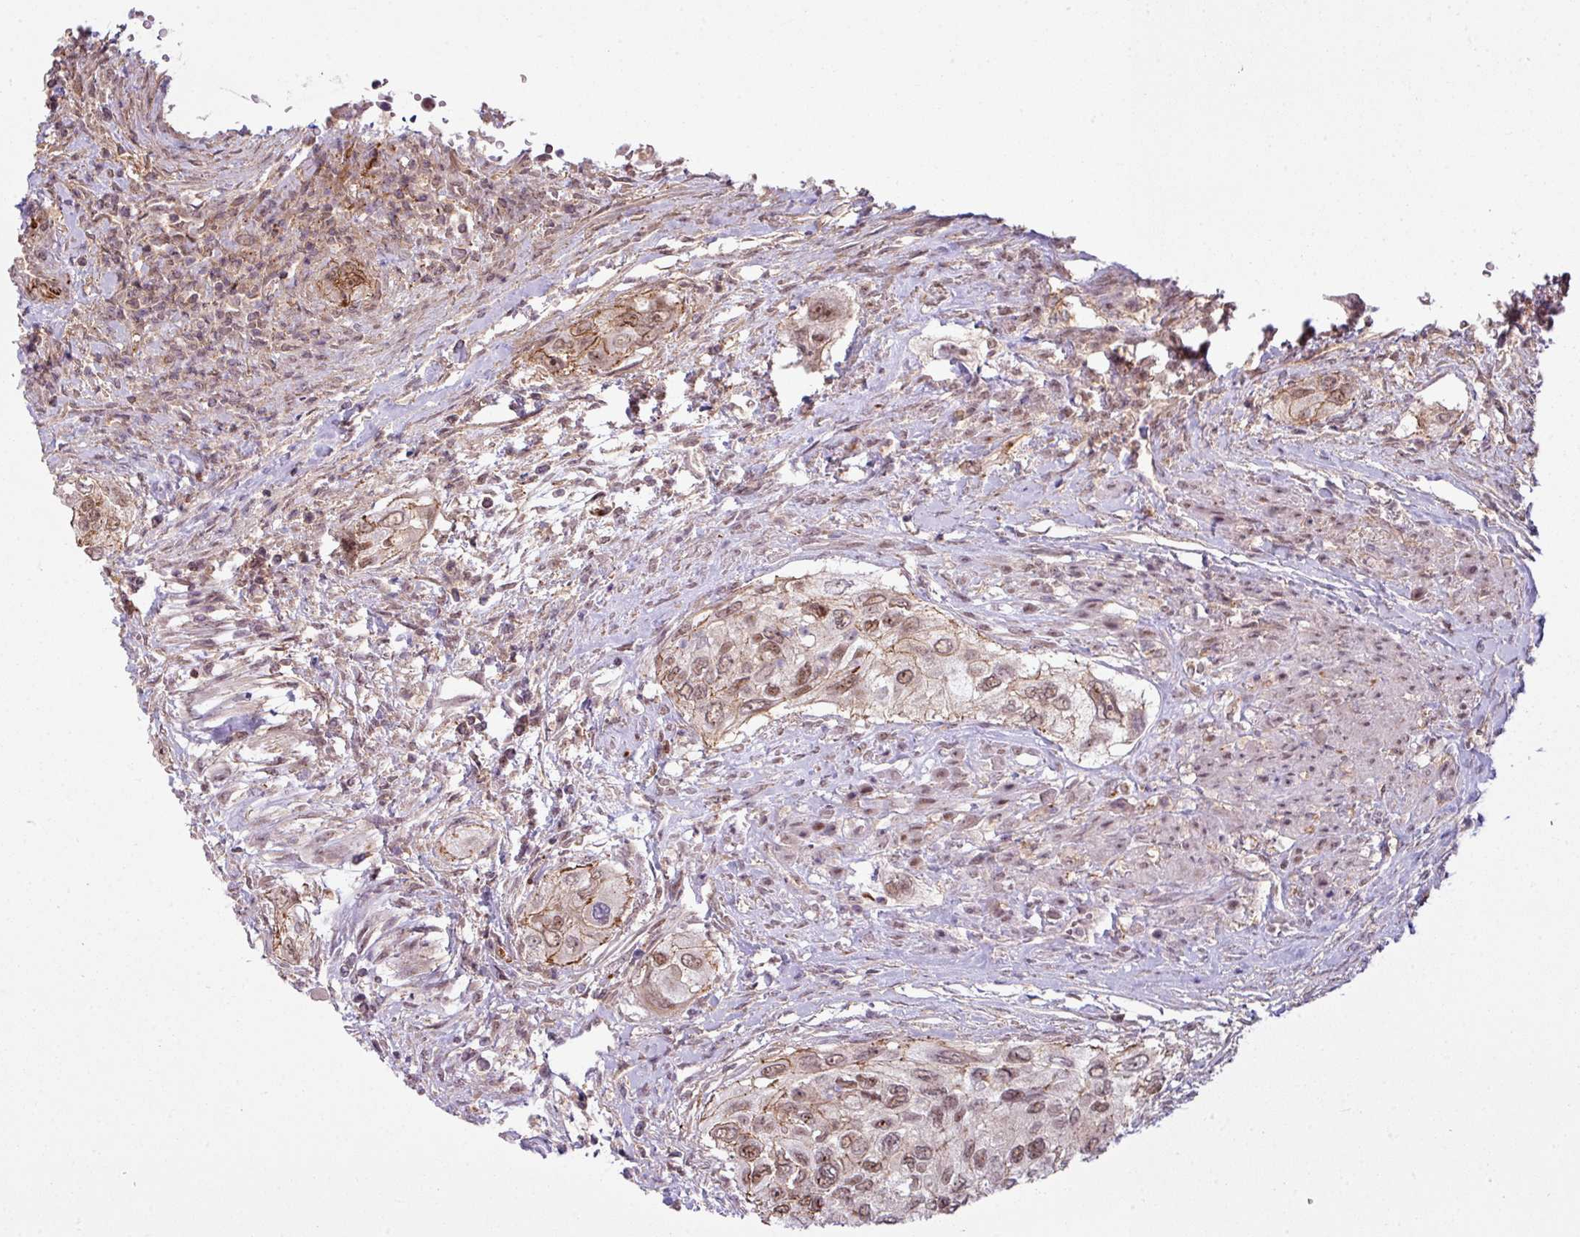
{"staining": {"intensity": "moderate", "quantity": ">75%", "location": "nuclear"}, "tissue": "urothelial cancer", "cell_type": "Tumor cells", "image_type": "cancer", "snomed": [{"axis": "morphology", "description": "Urothelial carcinoma, High grade"}, {"axis": "topography", "description": "Urinary bladder"}], "caption": "Brown immunohistochemical staining in human urothelial cancer demonstrates moderate nuclear expression in approximately >75% of tumor cells. (brown staining indicates protein expression, while blue staining denotes nuclei).", "gene": "ZC2HC1C", "patient": {"sex": "female", "age": 60}}